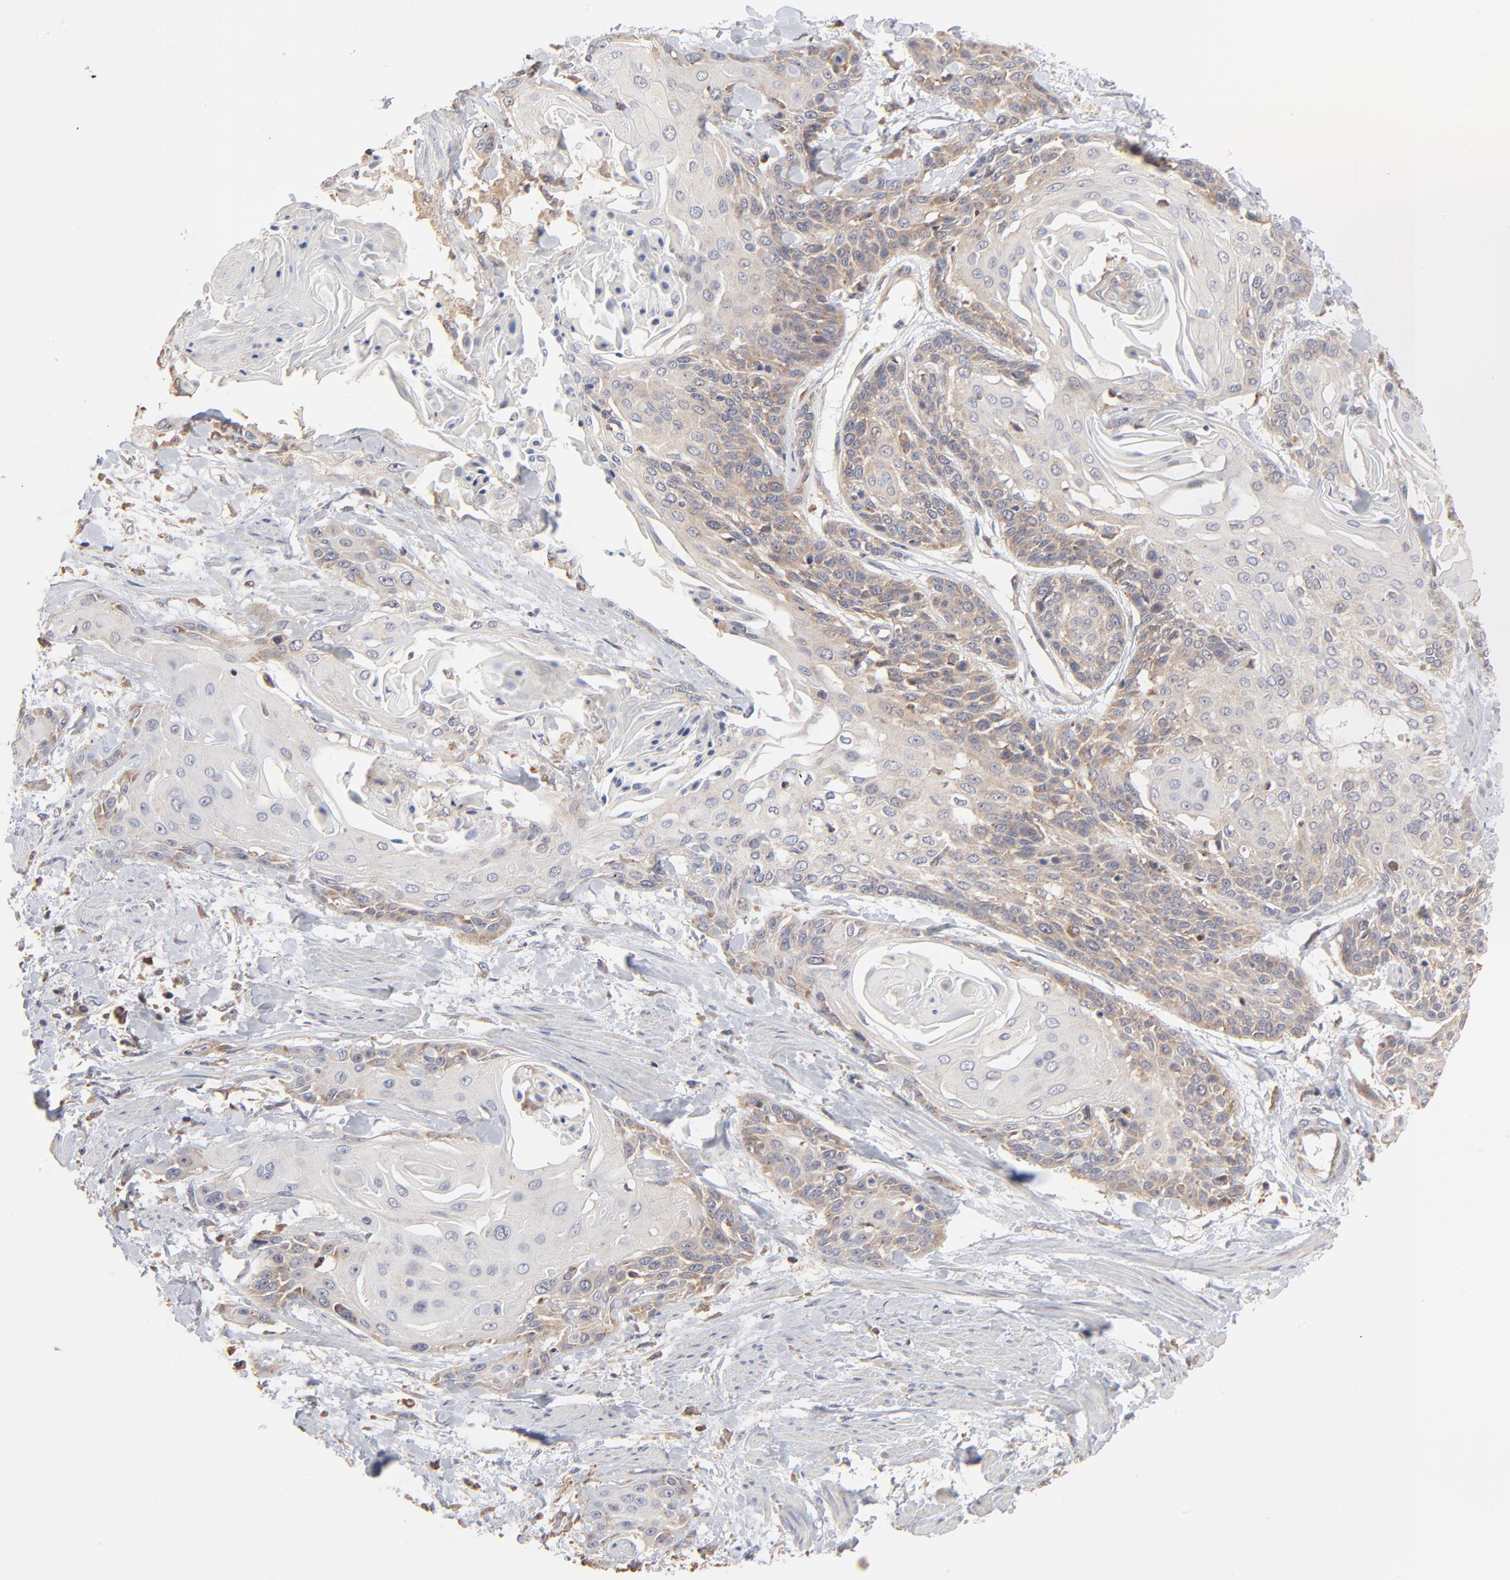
{"staining": {"intensity": "weak", "quantity": "25%-75%", "location": "cytoplasmic/membranous"}, "tissue": "cervical cancer", "cell_type": "Tumor cells", "image_type": "cancer", "snomed": [{"axis": "morphology", "description": "Squamous cell carcinoma, NOS"}, {"axis": "topography", "description": "Cervix"}], "caption": "Squamous cell carcinoma (cervical) tissue demonstrates weak cytoplasmic/membranous positivity in about 25%-75% of tumor cells, visualized by immunohistochemistry.", "gene": "RNF213", "patient": {"sex": "female", "age": 57}}